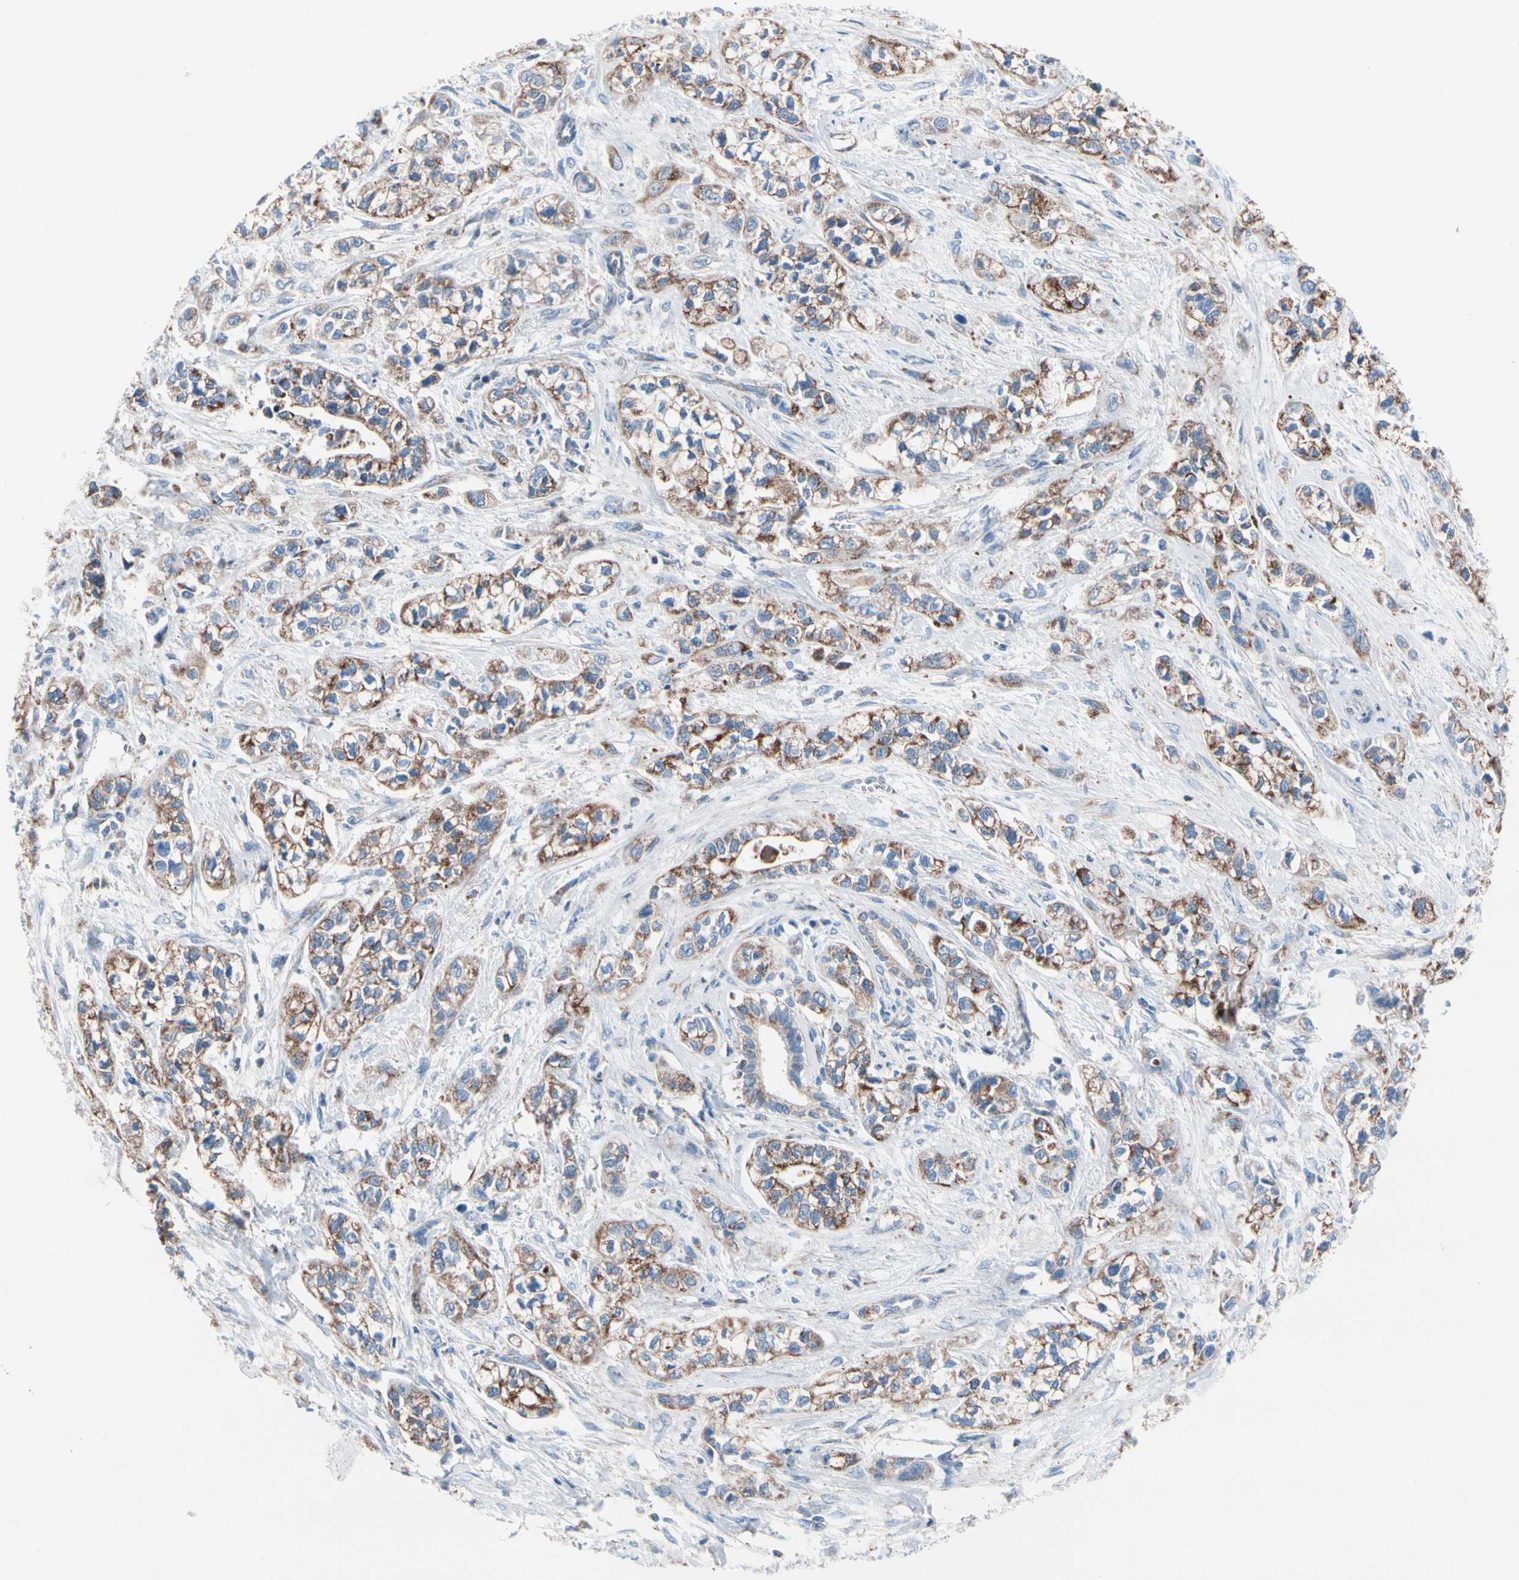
{"staining": {"intensity": "moderate", "quantity": ">75%", "location": "cytoplasmic/membranous"}, "tissue": "pancreatic cancer", "cell_type": "Tumor cells", "image_type": "cancer", "snomed": [{"axis": "morphology", "description": "Adenocarcinoma, NOS"}, {"axis": "topography", "description": "Pancreas"}], "caption": "Immunohistochemical staining of pancreatic cancer (adenocarcinoma) exhibits medium levels of moderate cytoplasmic/membranous protein staining in about >75% of tumor cells.", "gene": "HK1", "patient": {"sex": "male", "age": 74}}